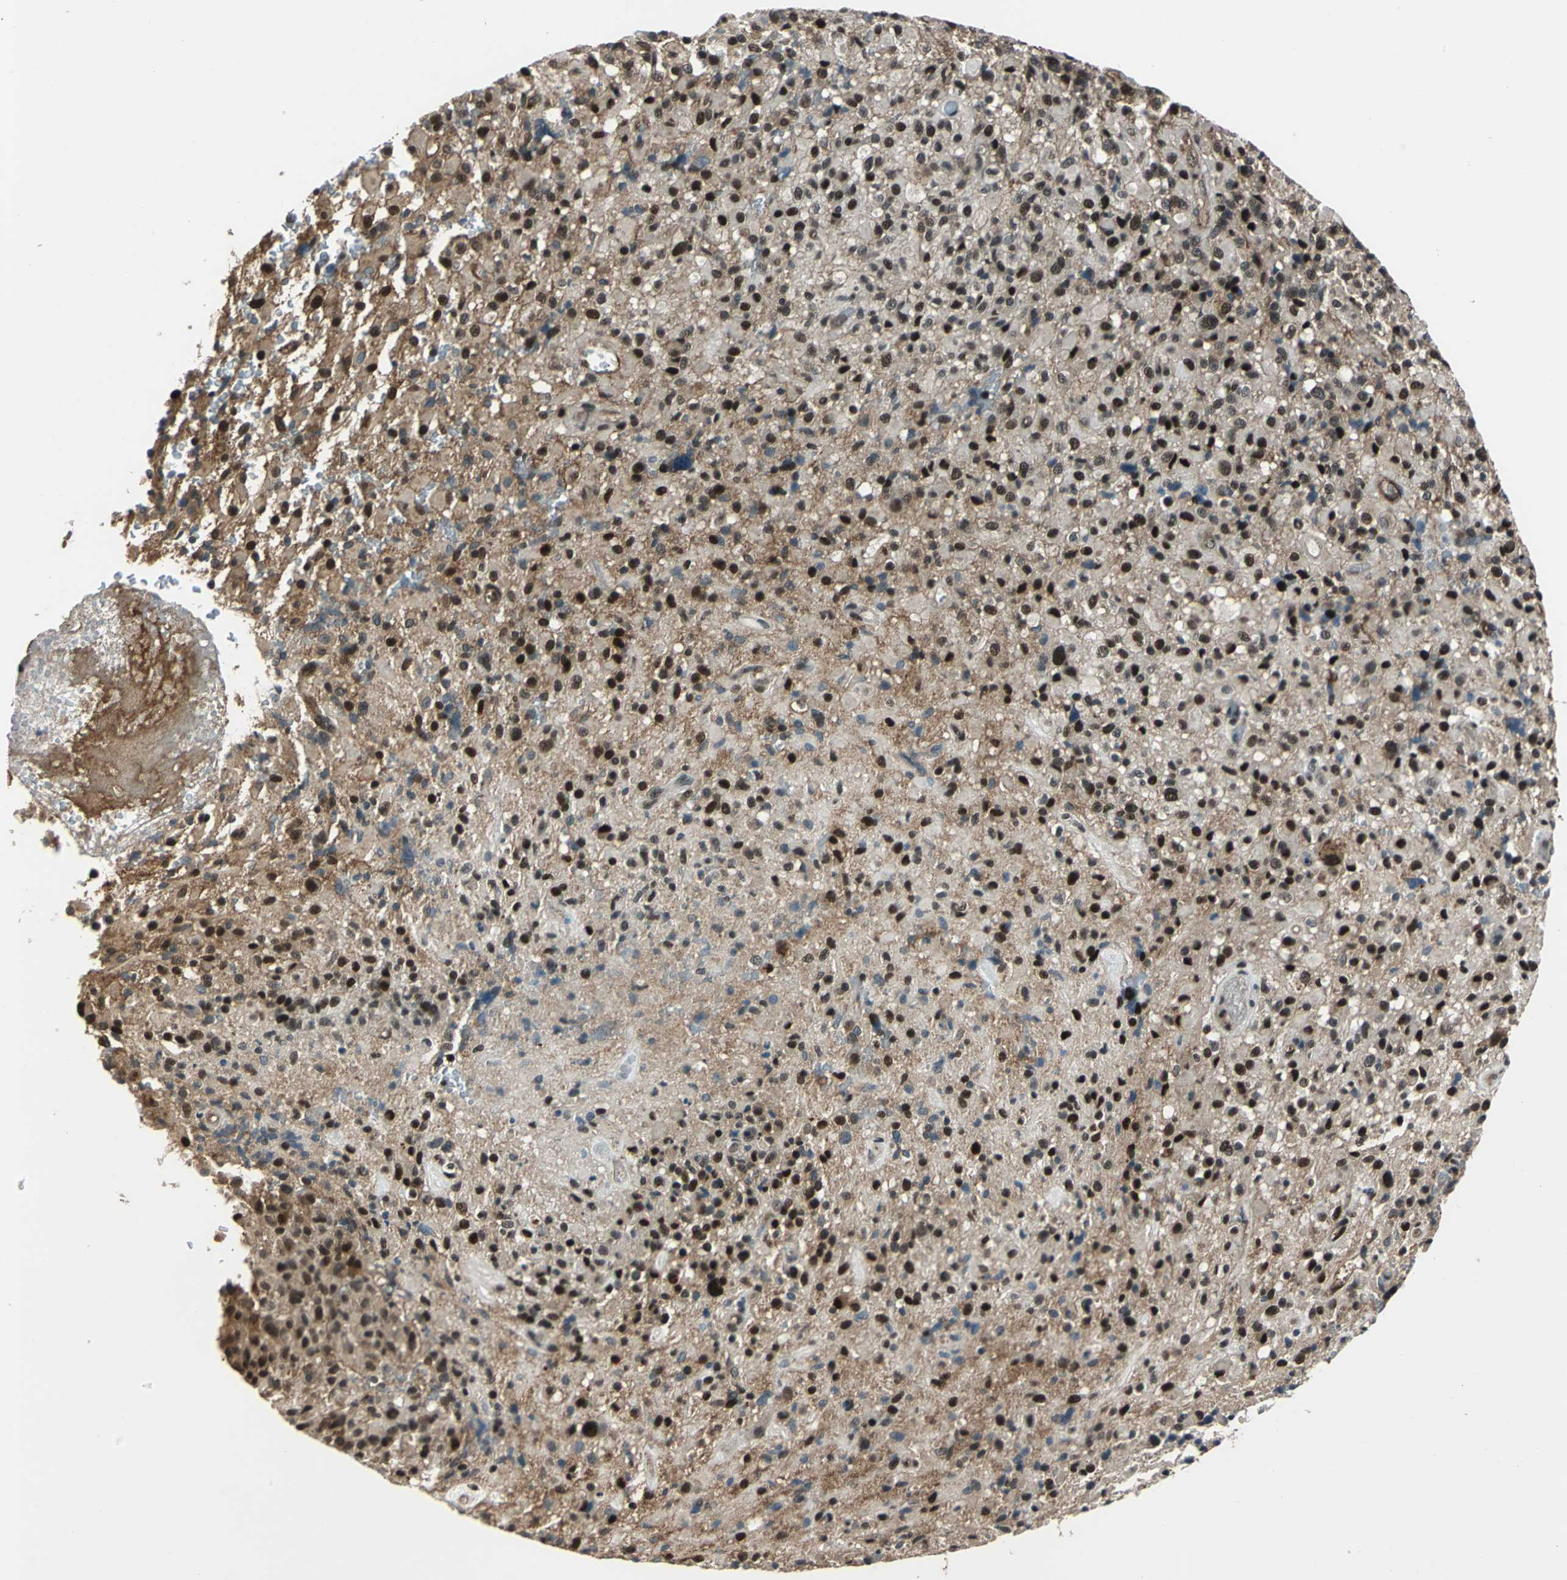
{"staining": {"intensity": "moderate", "quantity": ">75%", "location": "cytoplasmic/membranous,nuclear"}, "tissue": "glioma", "cell_type": "Tumor cells", "image_type": "cancer", "snomed": [{"axis": "morphology", "description": "Glioma, malignant, High grade"}, {"axis": "topography", "description": "Brain"}], "caption": "Human glioma stained with a protein marker exhibits moderate staining in tumor cells.", "gene": "NR2C2", "patient": {"sex": "male", "age": 71}}